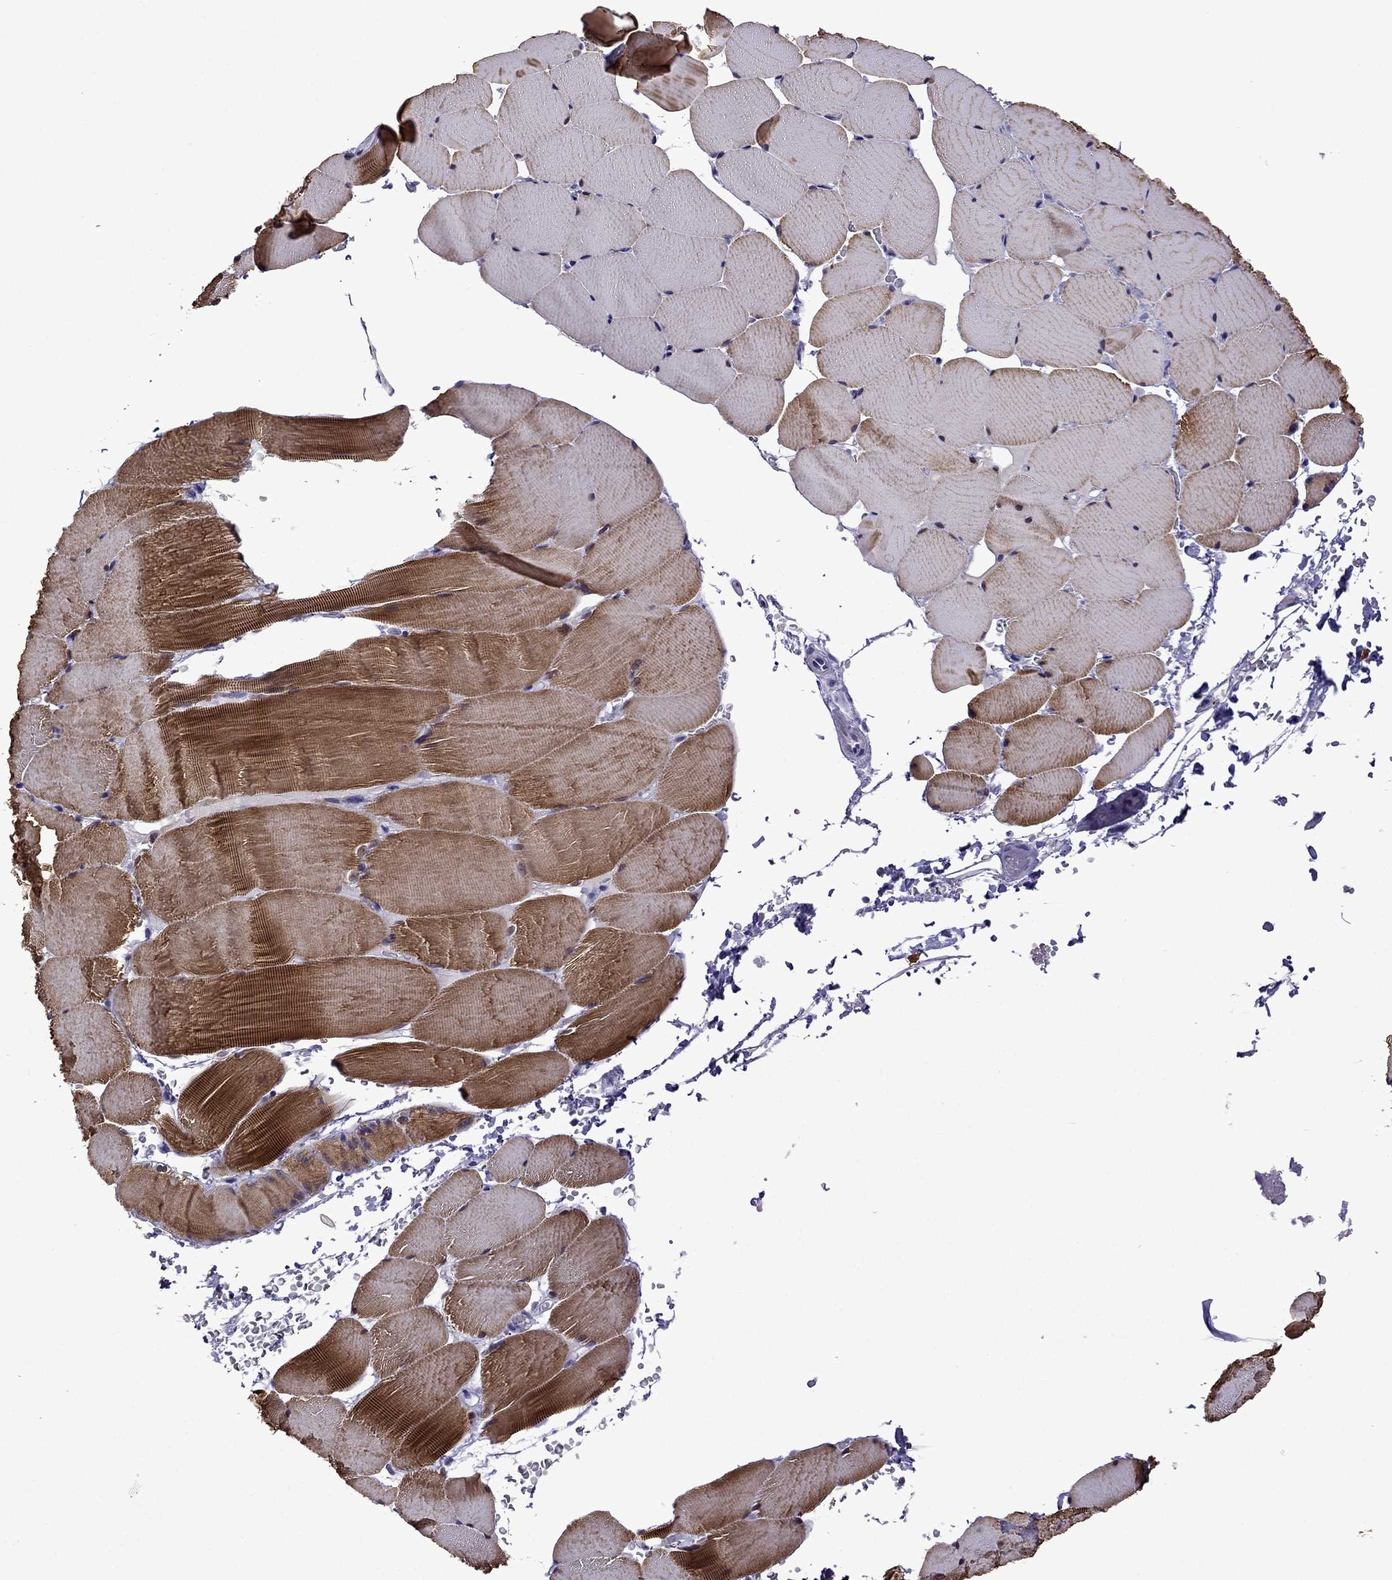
{"staining": {"intensity": "strong", "quantity": "25%-75%", "location": "cytoplasmic/membranous"}, "tissue": "skeletal muscle", "cell_type": "Myocytes", "image_type": "normal", "snomed": [{"axis": "morphology", "description": "Normal tissue, NOS"}, {"axis": "topography", "description": "Skeletal muscle"}], "caption": "About 25%-75% of myocytes in unremarkable human skeletal muscle reveal strong cytoplasmic/membranous protein expression as visualized by brown immunohistochemical staining.", "gene": "TTN", "patient": {"sex": "female", "age": 37}}